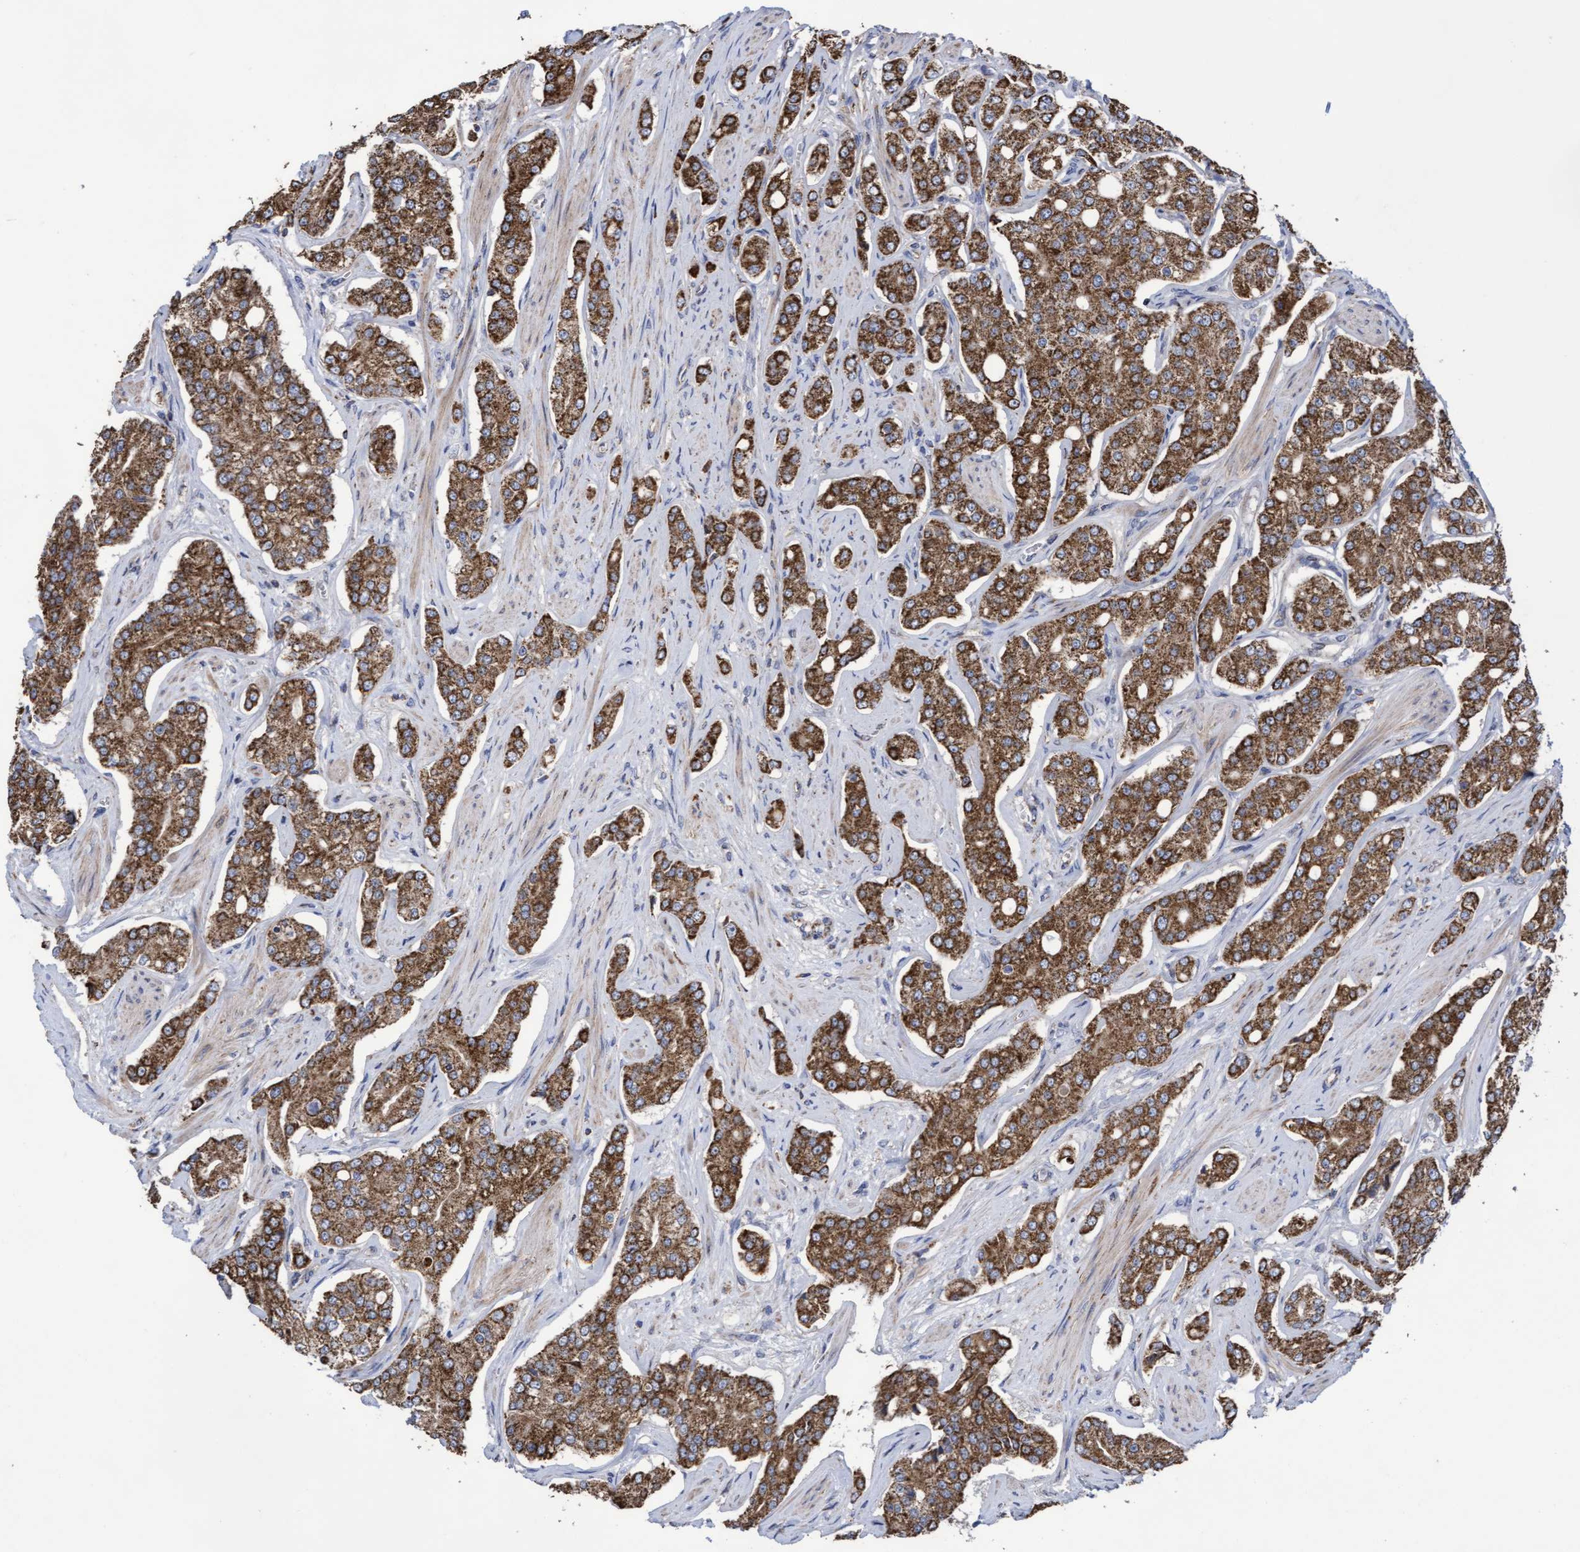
{"staining": {"intensity": "strong", "quantity": ">75%", "location": "cytoplasmic/membranous"}, "tissue": "prostate cancer", "cell_type": "Tumor cells", "image_type": "cancer", "snomed": [{"axis": "morphology", "description": "Adenocarcinoma, High grade"}, {"axis": "topography", "description": "Prostate"}], "caption": "IHC staining of prostate high-grade adenocarcinoma, which displays high levels of strong cytoplasmic/membranous positivity in approximately >75% of tumor cells indicating strong cytoplasmic/membranous protein staining. The staining was performed using DAB (brown) for protein detection and nuclei were counterstained in hematoxylin (blue).", "gene": "COBL", "patient": {"sex": "male", "age": 71}}